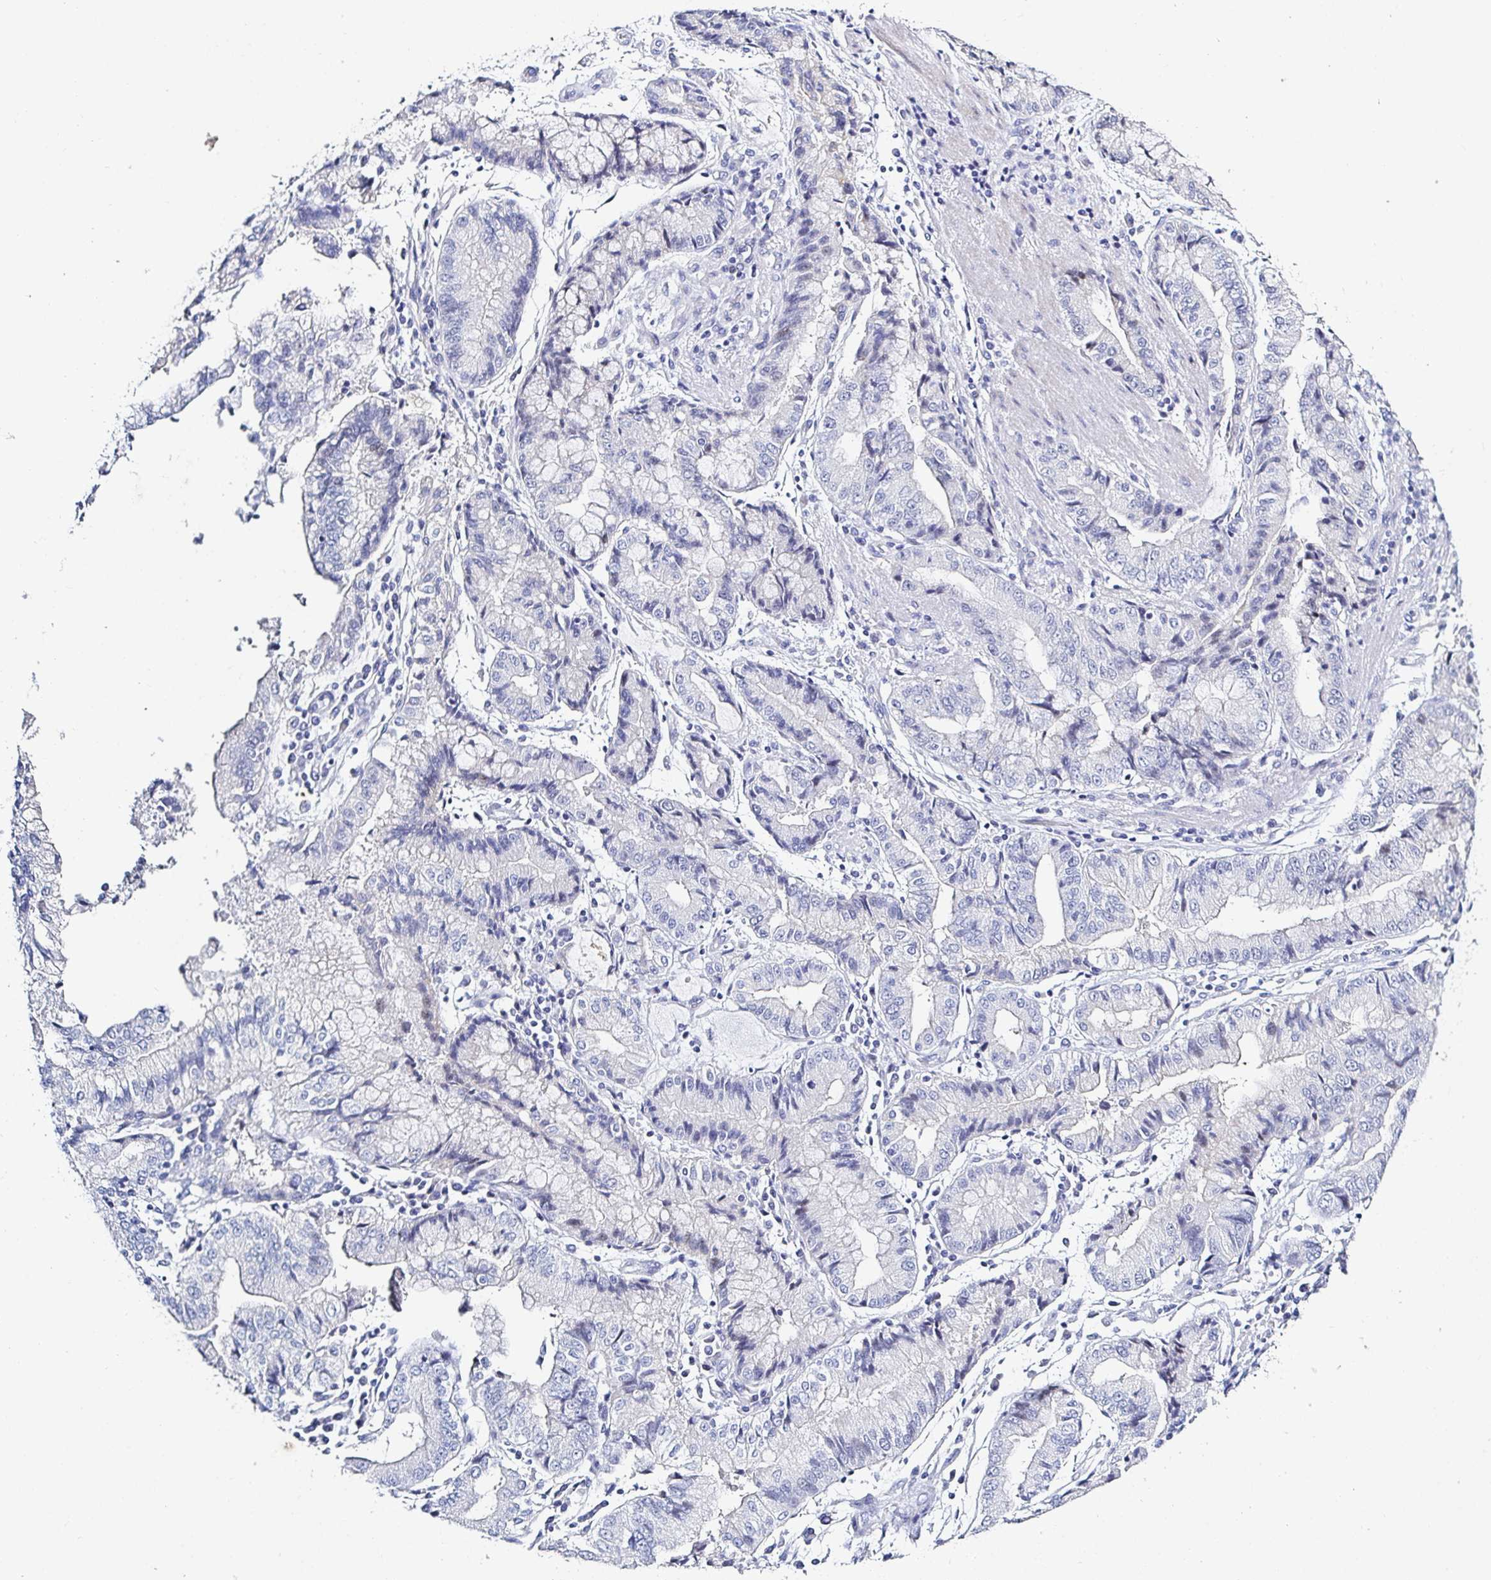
{"staining": {"intensity": "negative", "quantity": "none", "location": "none"}, "tissue": "stomach cancer", "cell_type": "Tumor cells", "image_type": "cancer", "snomed": [{"axis": "morphology", "description": "Adenocarcinoma, NOS"}, {"axis": "topography", "description": "Stomach, upper"}], "caption": "DAB immunohistochemical staining of stomach adenocarcinoma demonstrates no significant expression in tumor cells. Brightfield microscopy of immunohistochemistry stained with DAB (3,3'-diaminobenzidine) (brown) and hematoxylin (blue), captured at high magnification.", "gene": "OR10K1", "patient": {"sex": "female", "age": 74}}